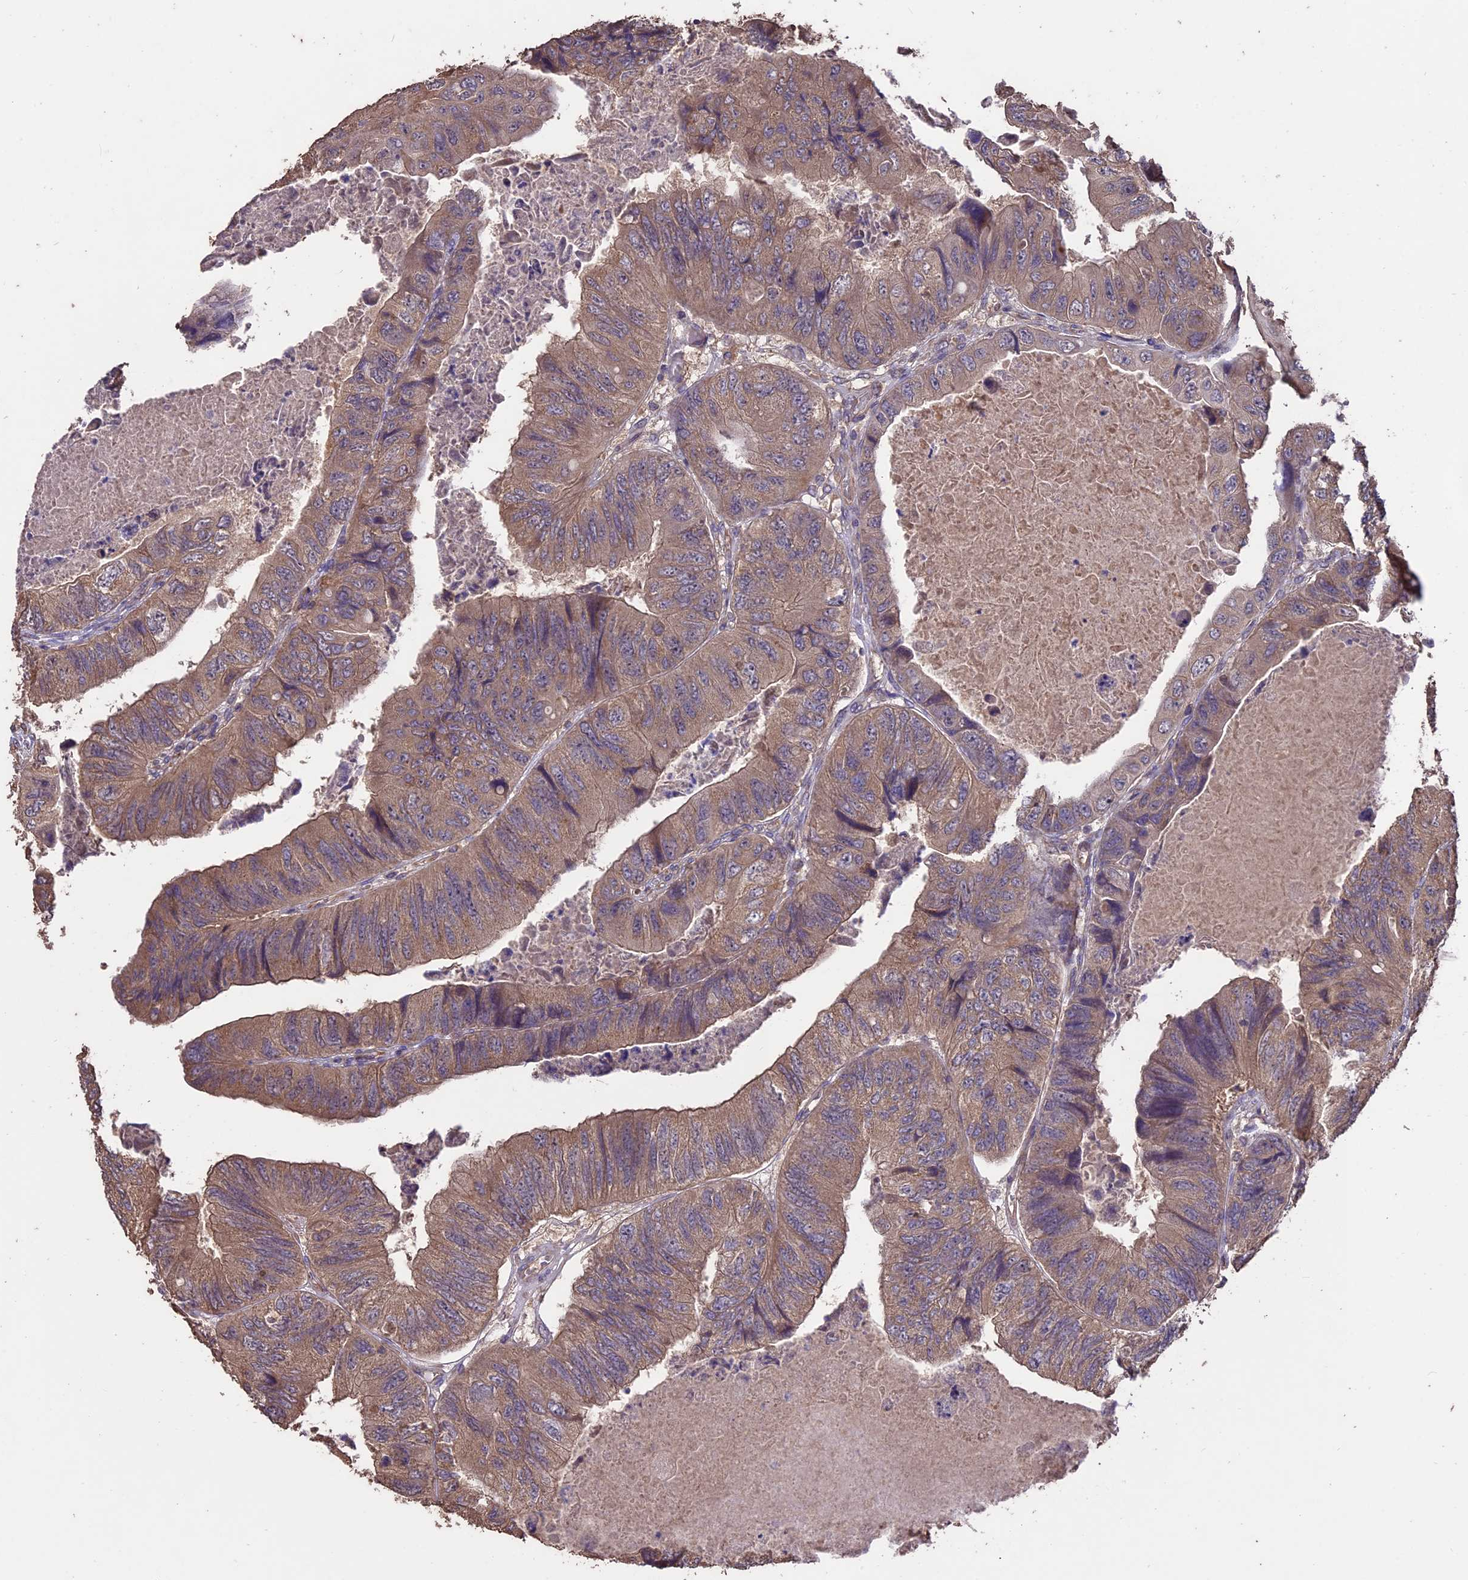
{"staining": {"intensity": "moderate", "quantity": ">75%", "location": "cytoplasmic/membranous"}, "tissue": "colorectal cancer", "cell_type": "Tumor cells", "image_type": "cancer", "snomed": [{"axis": "morphology", "description": "Adenocarcinoma, NOS"}, {"axis": "topography", "description": "Rectum"}], "caption": "This histopathology image displays IHC staining of human colorectal adenocarcinoma, with medium moderate cytoplasmic/membranous expression in about >75% of tumor cells.", "gene": "TTLL10", "patient": {"sex": "male", "age": 63}}